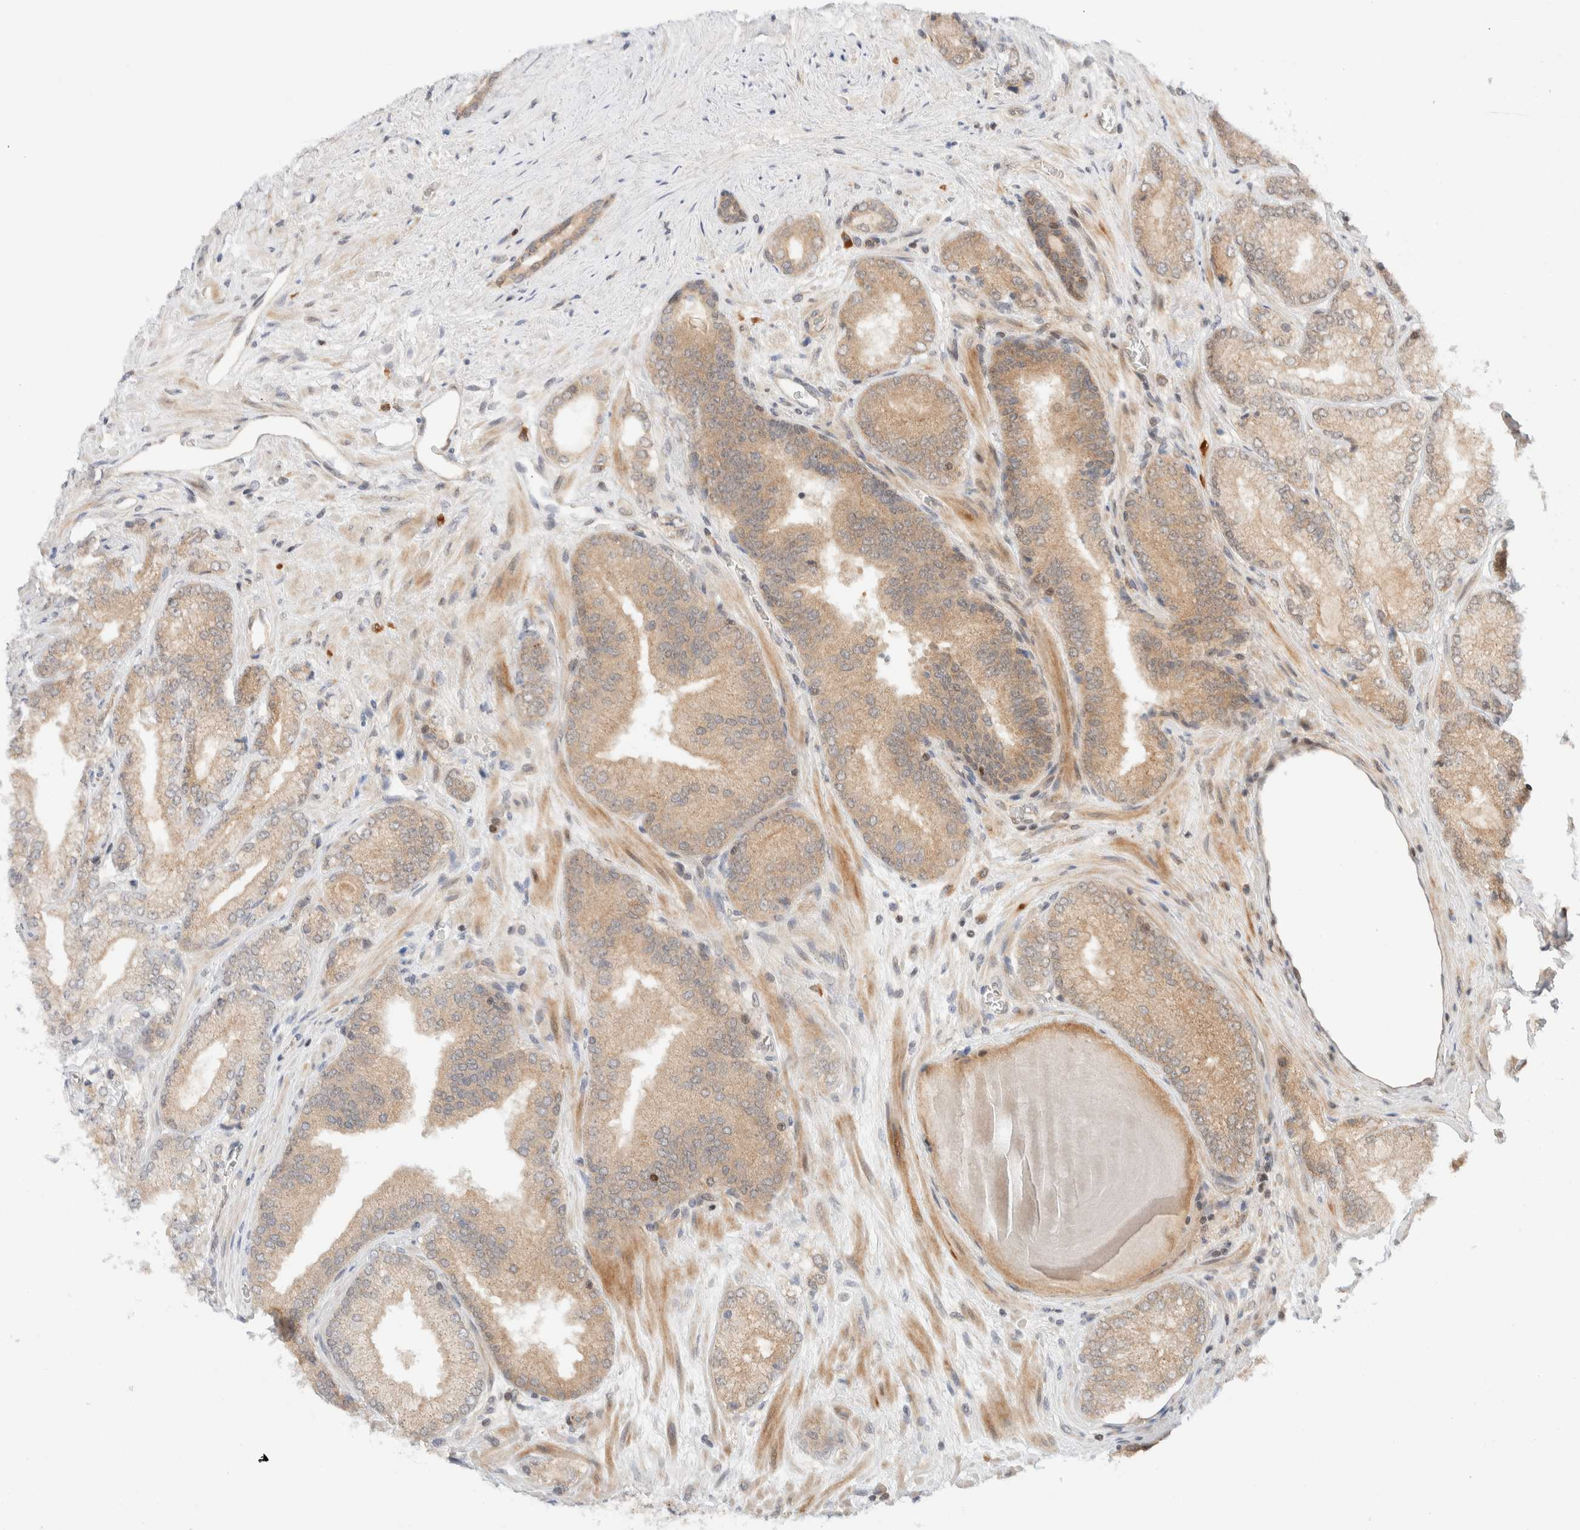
{"staining": {"intensity": "weak", "quantity": ">75%", "location": "cytoplasmic/membranous"}, "tissue": "prostate cancer", "cell_type": "Tumor cells", "image_type": "cancer", "snomed": [{"axis": "morphology", "description": "Adenocarcinoma, Low grade"}, {"axis": "topography", "description": "Prostate"}], "caption": "A micrograph of prostate cancer (adenocarcinoma (low-grade)) stained for a protein shows weak cytoplasmic/membranous brown staining in tumor cells.", "gene": "C8orf76", "patient": {"sex": "male", "age": 65}}